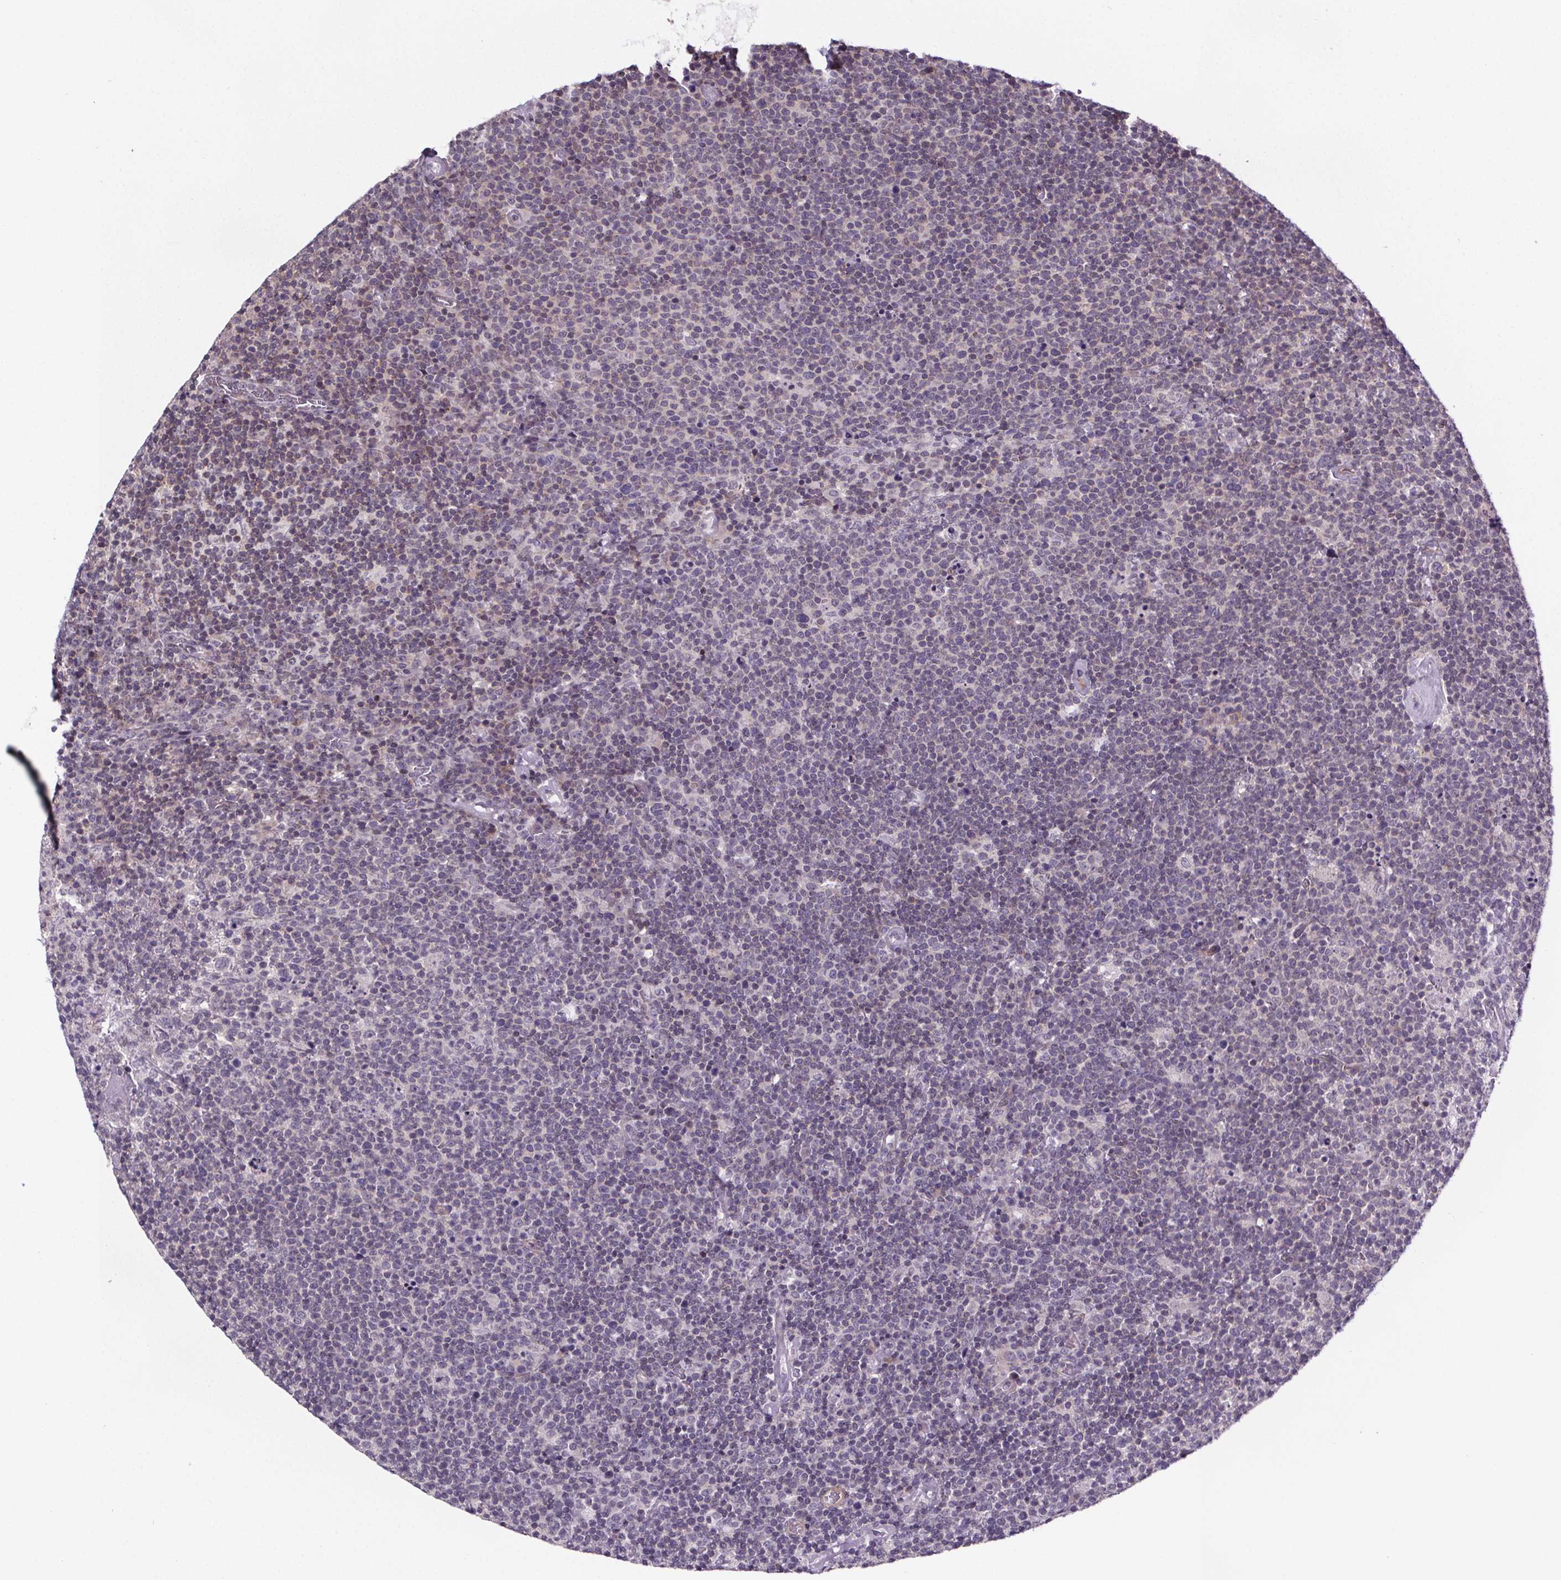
{"staining": {"intensity": "negative", "quantity": "none", "location": "none"}, "tissue": "lymphoma", "cell_type": "Tumor cells", "image_type": "cancer", "snomed": [{"axis": "morphology", "description": "Malignant lymphoma, non-Hodgkin's type, High grade"}, {"axis": "topography", "description": "Lymph node"}], "caption": "Immunohistochemical staining of human high-grade malignant lymphoma, non-Hodgkin's type shows no significant staining in tumor cells.", "gene": "TTC12", "patient": {"sex": "male", "age": 61}}